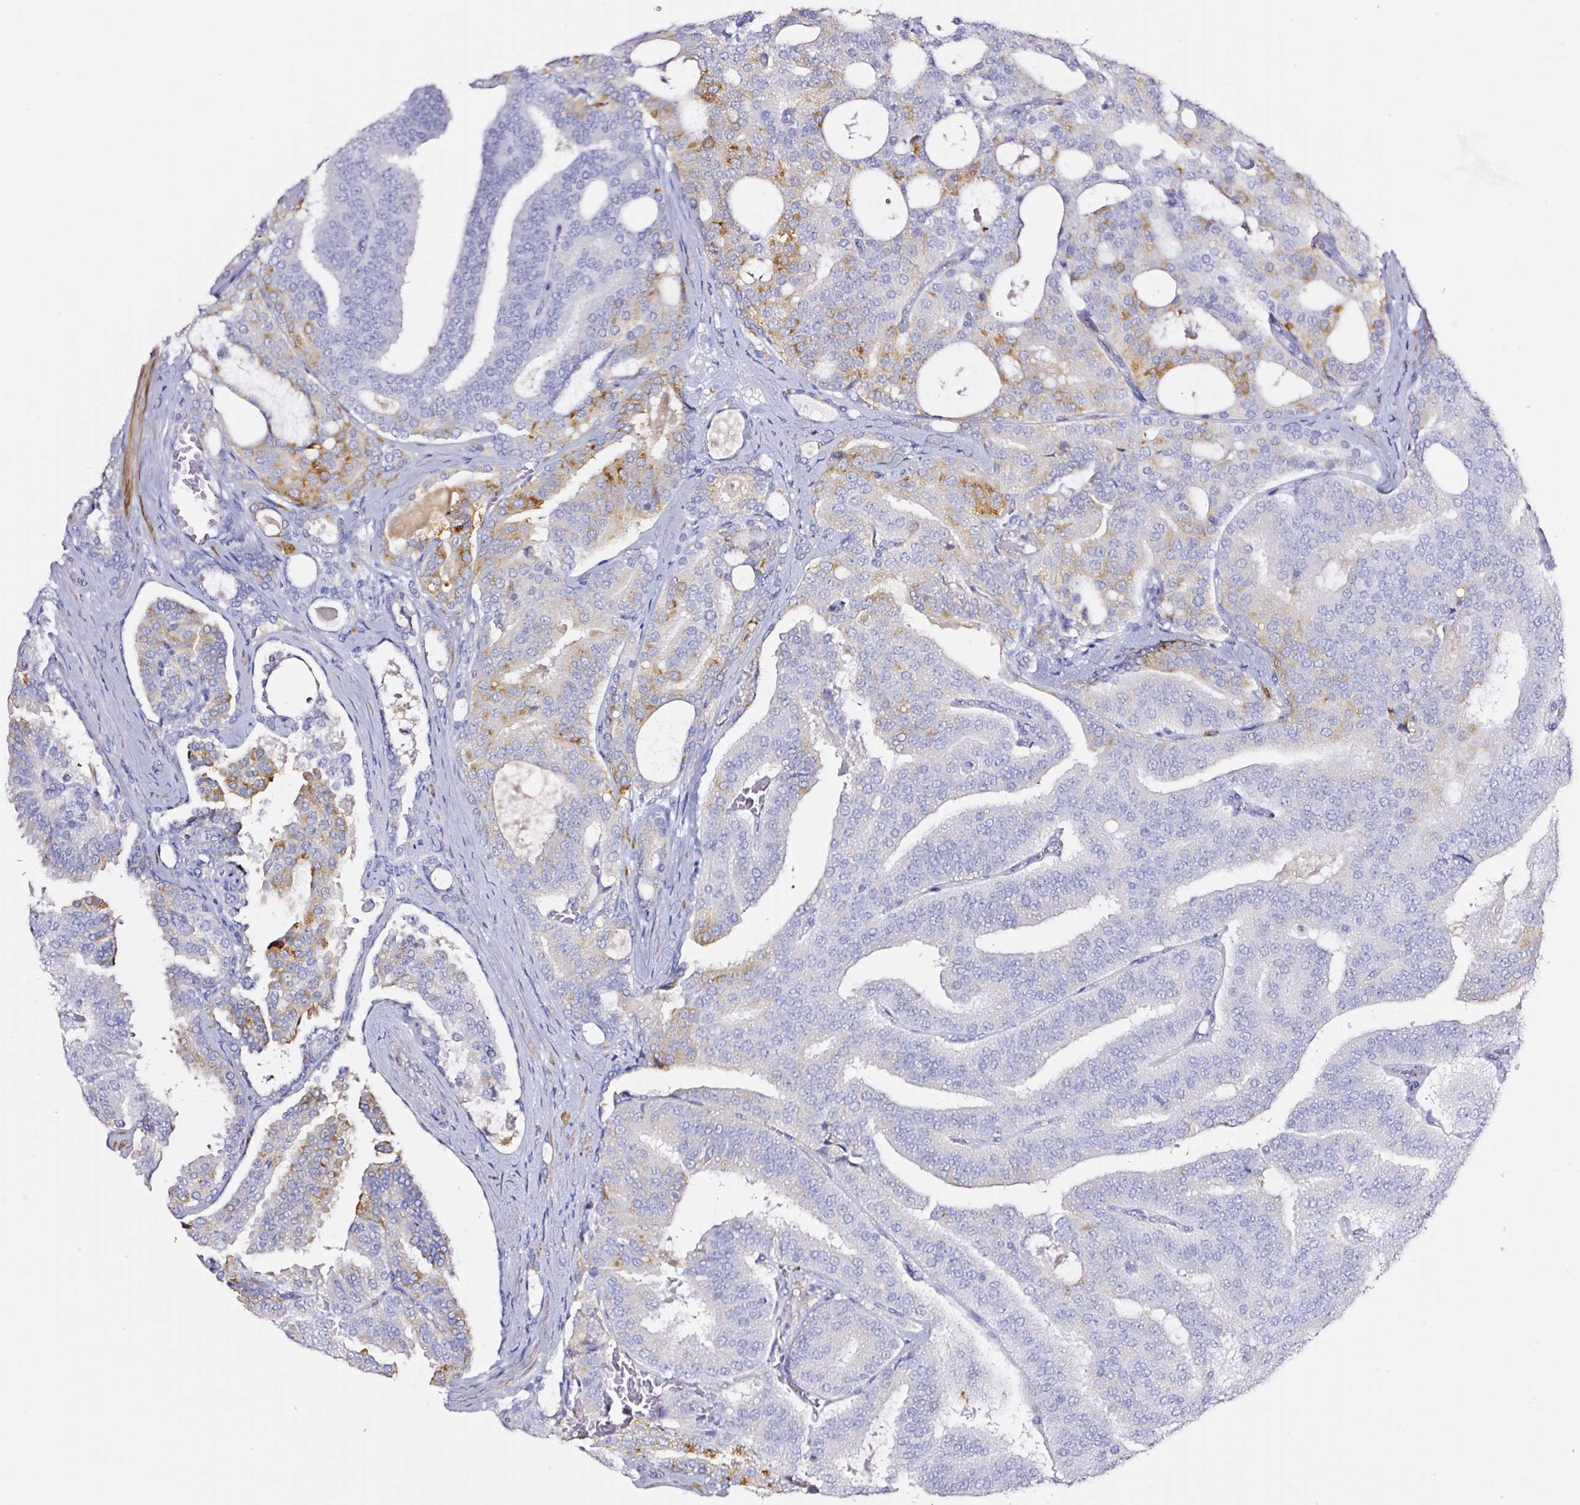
{"staining": {"intensity": "negative", "quantity": "none", "location": "none"}, "tissue": "prostate cancer", "cell_type": "Tumor cells", "image_type": "cancer", "snomed": [{"axis": "morphology", "description": "Adenocarcinoma, High grade"}, {"axis": "topography", "description": "Prostate"}], "caption": "There is no significant positivity in tumor cells of prostate high-grade adenocarcinoma. (Stains: DAB immunohistochemistry (IHC) with hematoxylin counter stain, Microscopy: brightfield microscopy at high magnification).", "gene": "CYB561A3", "patient": {"sex": "male", "age": 65}}